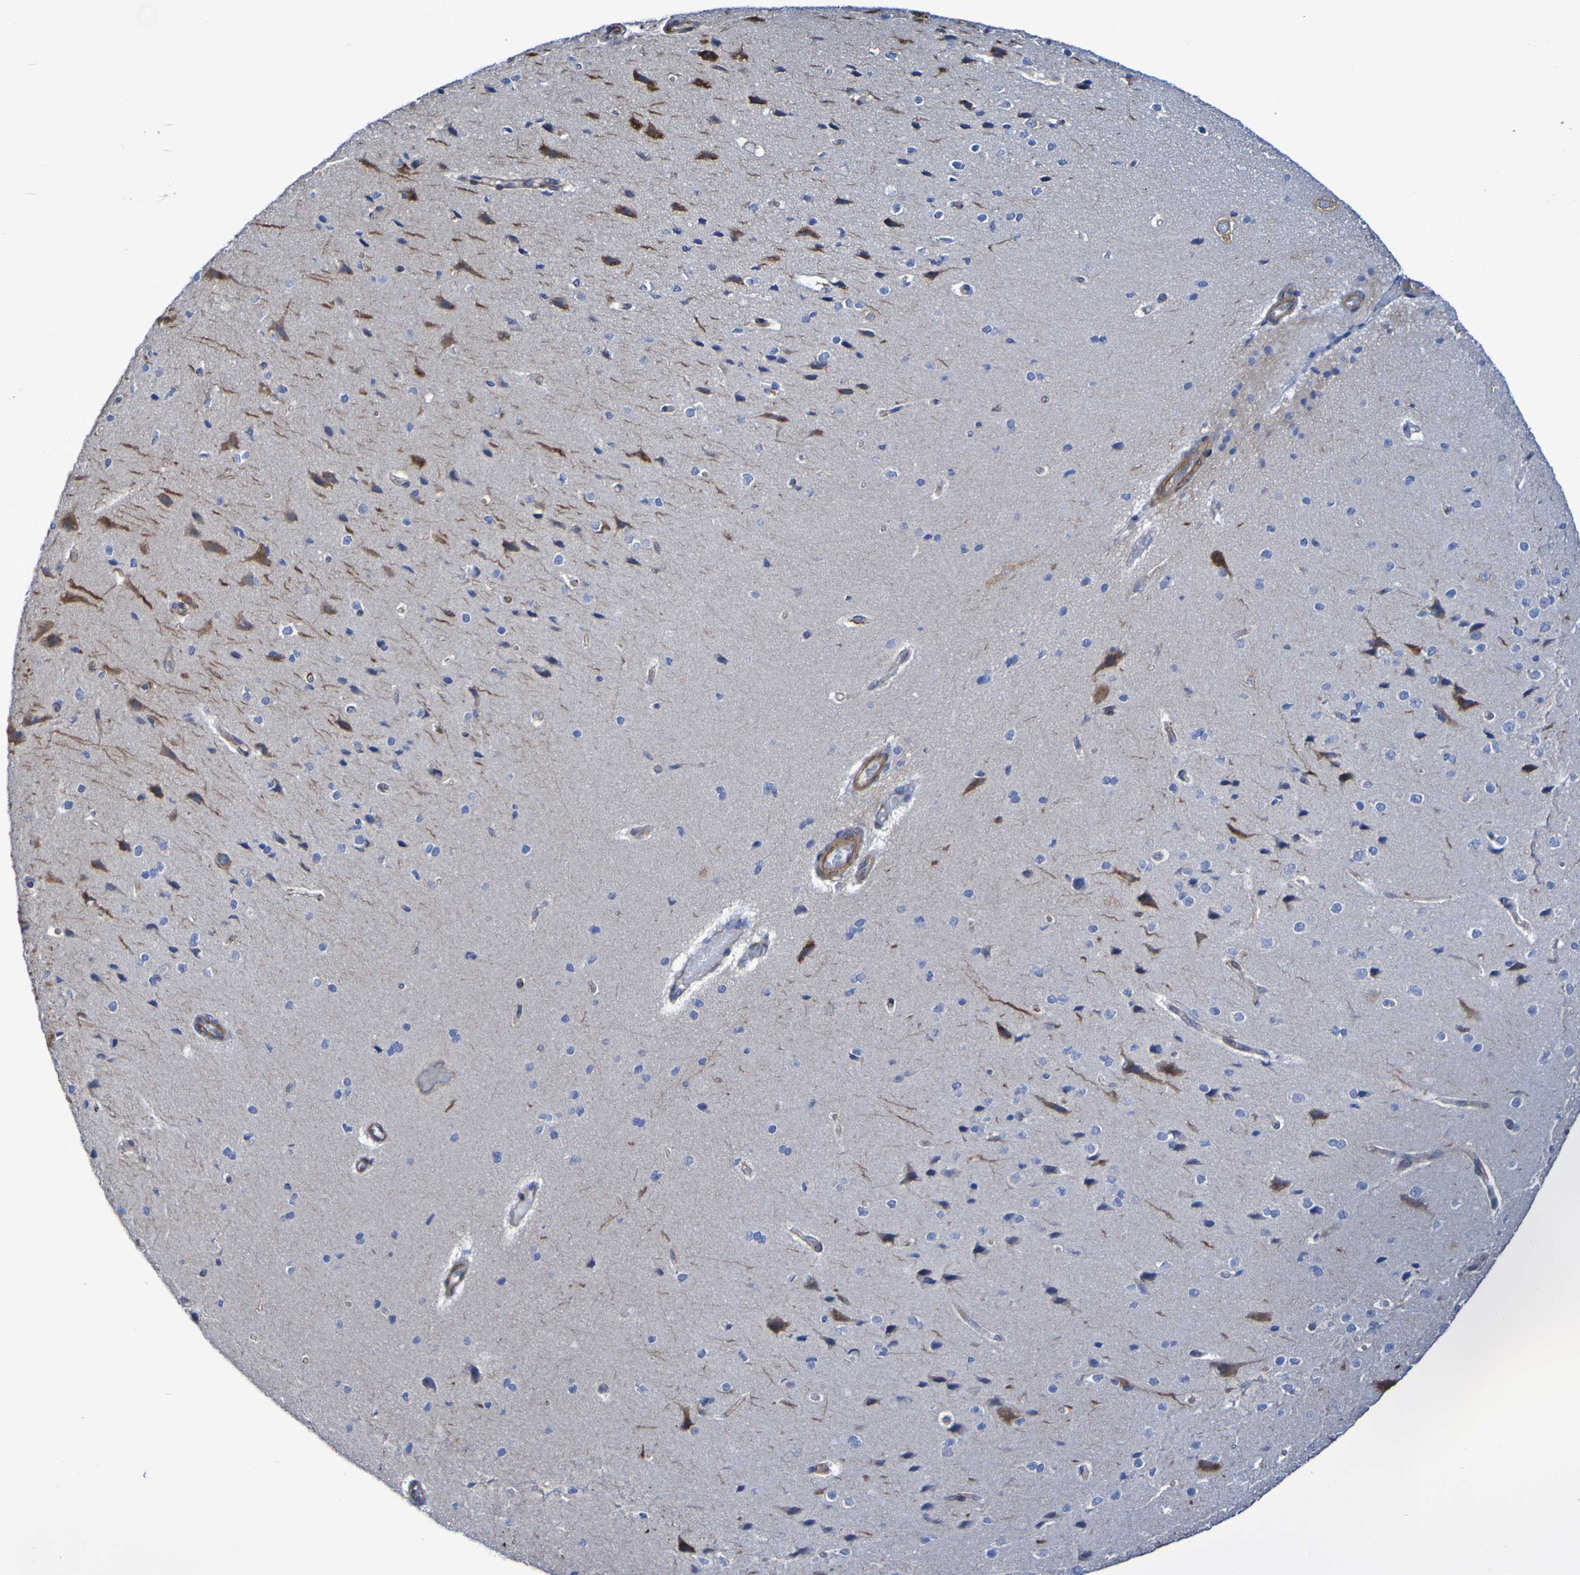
{"staining": {"intensity": "moderate", "quantity": ">75%", "location": "cytoplasmic/membranous"}, "tissue": "cerebral cortex", "cell_type": "Endothelial cells", "image_type": "normal", "snomed": [{"axis": "morphology", "description": "Normal tissue, NOS"}, {"axis": "morphology", "description": "Developmental malformation"}, {"axis": "topography", "description": "Cerebral cortex"}], "caption": "Immunohistochemistry (IHC) of normal cerebral cortex displays medium levels of moderate cytoplasmic/membranous expression in about >75% of endothelial cells.", "gene": "LPP", "patient": {"sex": "female", "age": 30}}